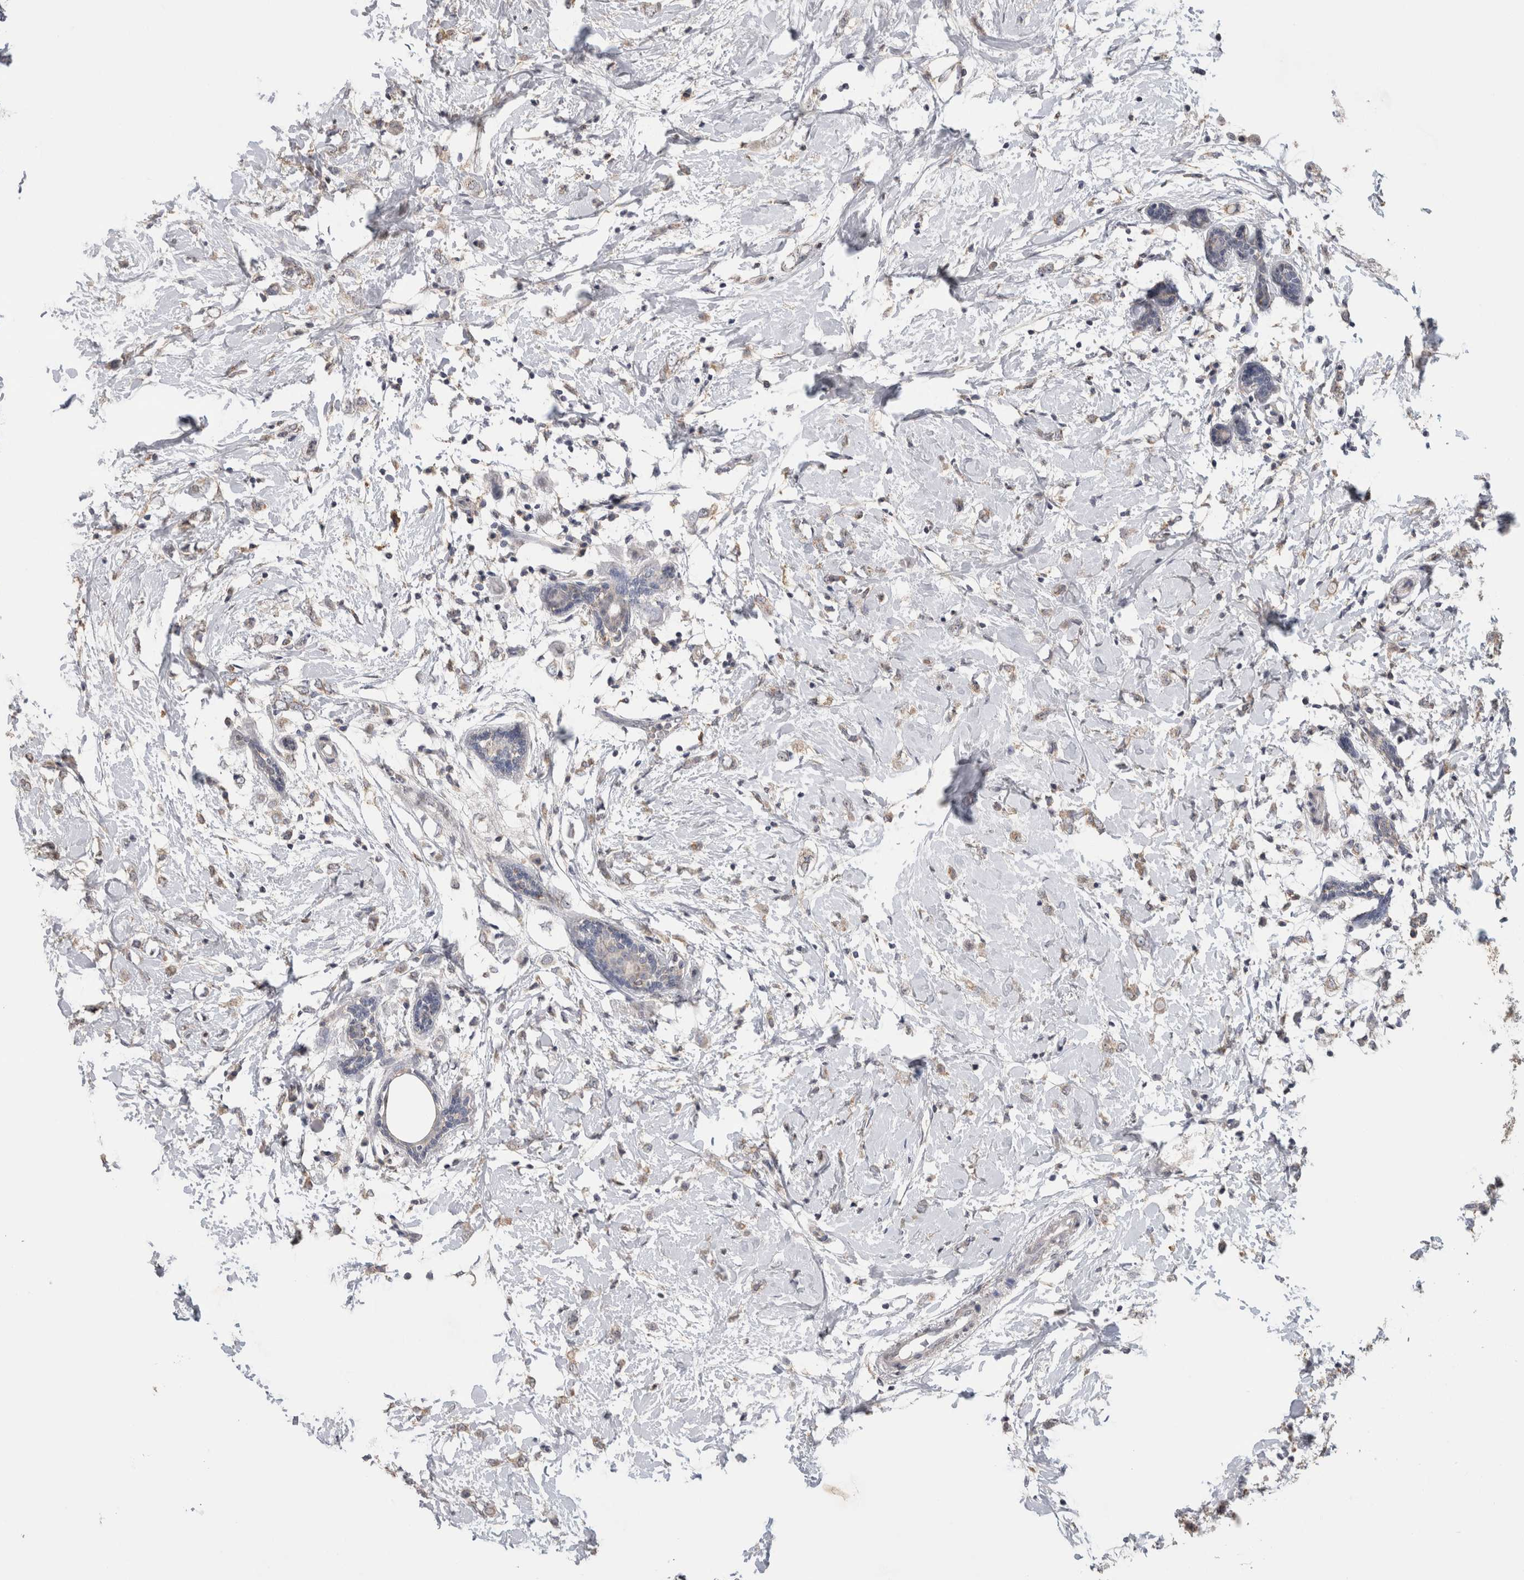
{"staining": {"intensity": "weak", "quantity": ">75%", "location": "cytoplasmic/membranous"}, "tissue": "breast cancer", "cell_type": "Tumor cells", "image_type": "cancer", "snomed": [{"axis": "morphology", "description": "Normal tissue, NOS"}, {"axis": "morphology", "description": "Lobular carcinoma"}, {"axis": "topography", "description": "Breast"}], "caption": "Immunohistochemistry (IHC) staining of breast cancer, which reveals low levels of weak cytoplasmic/membranous expression in about >75% of tumor cells indicating weak cytoplasmic/membranous protein expression. The staining was performed using DAB (brown) for protein detection and nuclei were counterstained in hematoxylin (blue).", "gene": "CNTFR", "patient": {"sex": "female", "age": 47}}